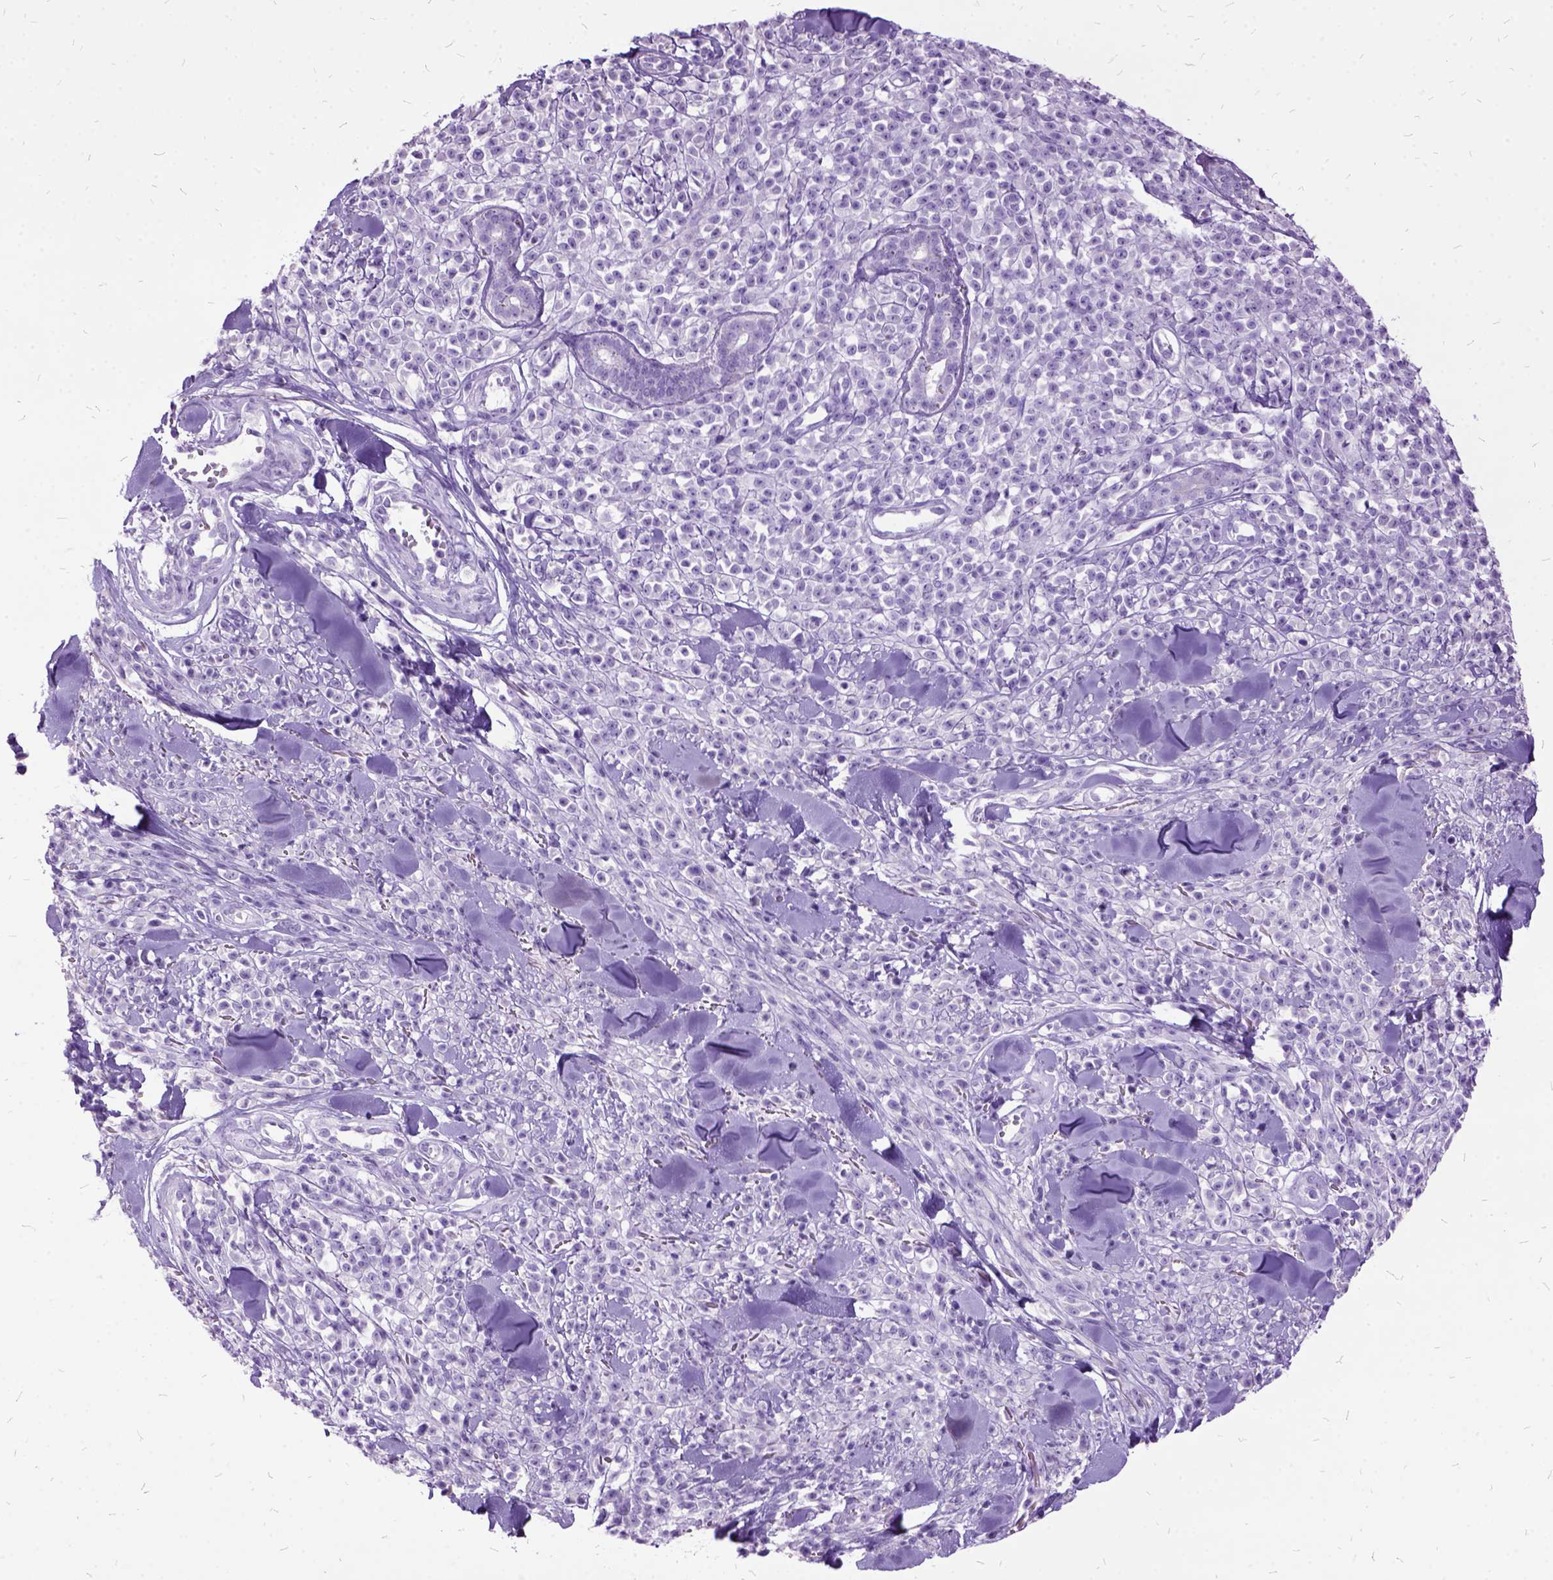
{"staining": {"intensity": "negative", "quantity": "none", "location": "none"}, "tissue": "melanoma", "cell_type": "Tumor cells", "image_type": "cancer", "snomed": [{"axis": "morphology", "description": "Malignant melanoma, NOS"}, {"axis": "topography", "description": "Skin"}, {"axis": "topography", "description": "Skin of trunk"}], "caption": "High power microscopy photomicrograph of an IHC histopathology image of malignant melanoma, revealing no significant positivity in tumor cells.", "gene": "MME", "patient": {"sex": "male", "age": 74}}